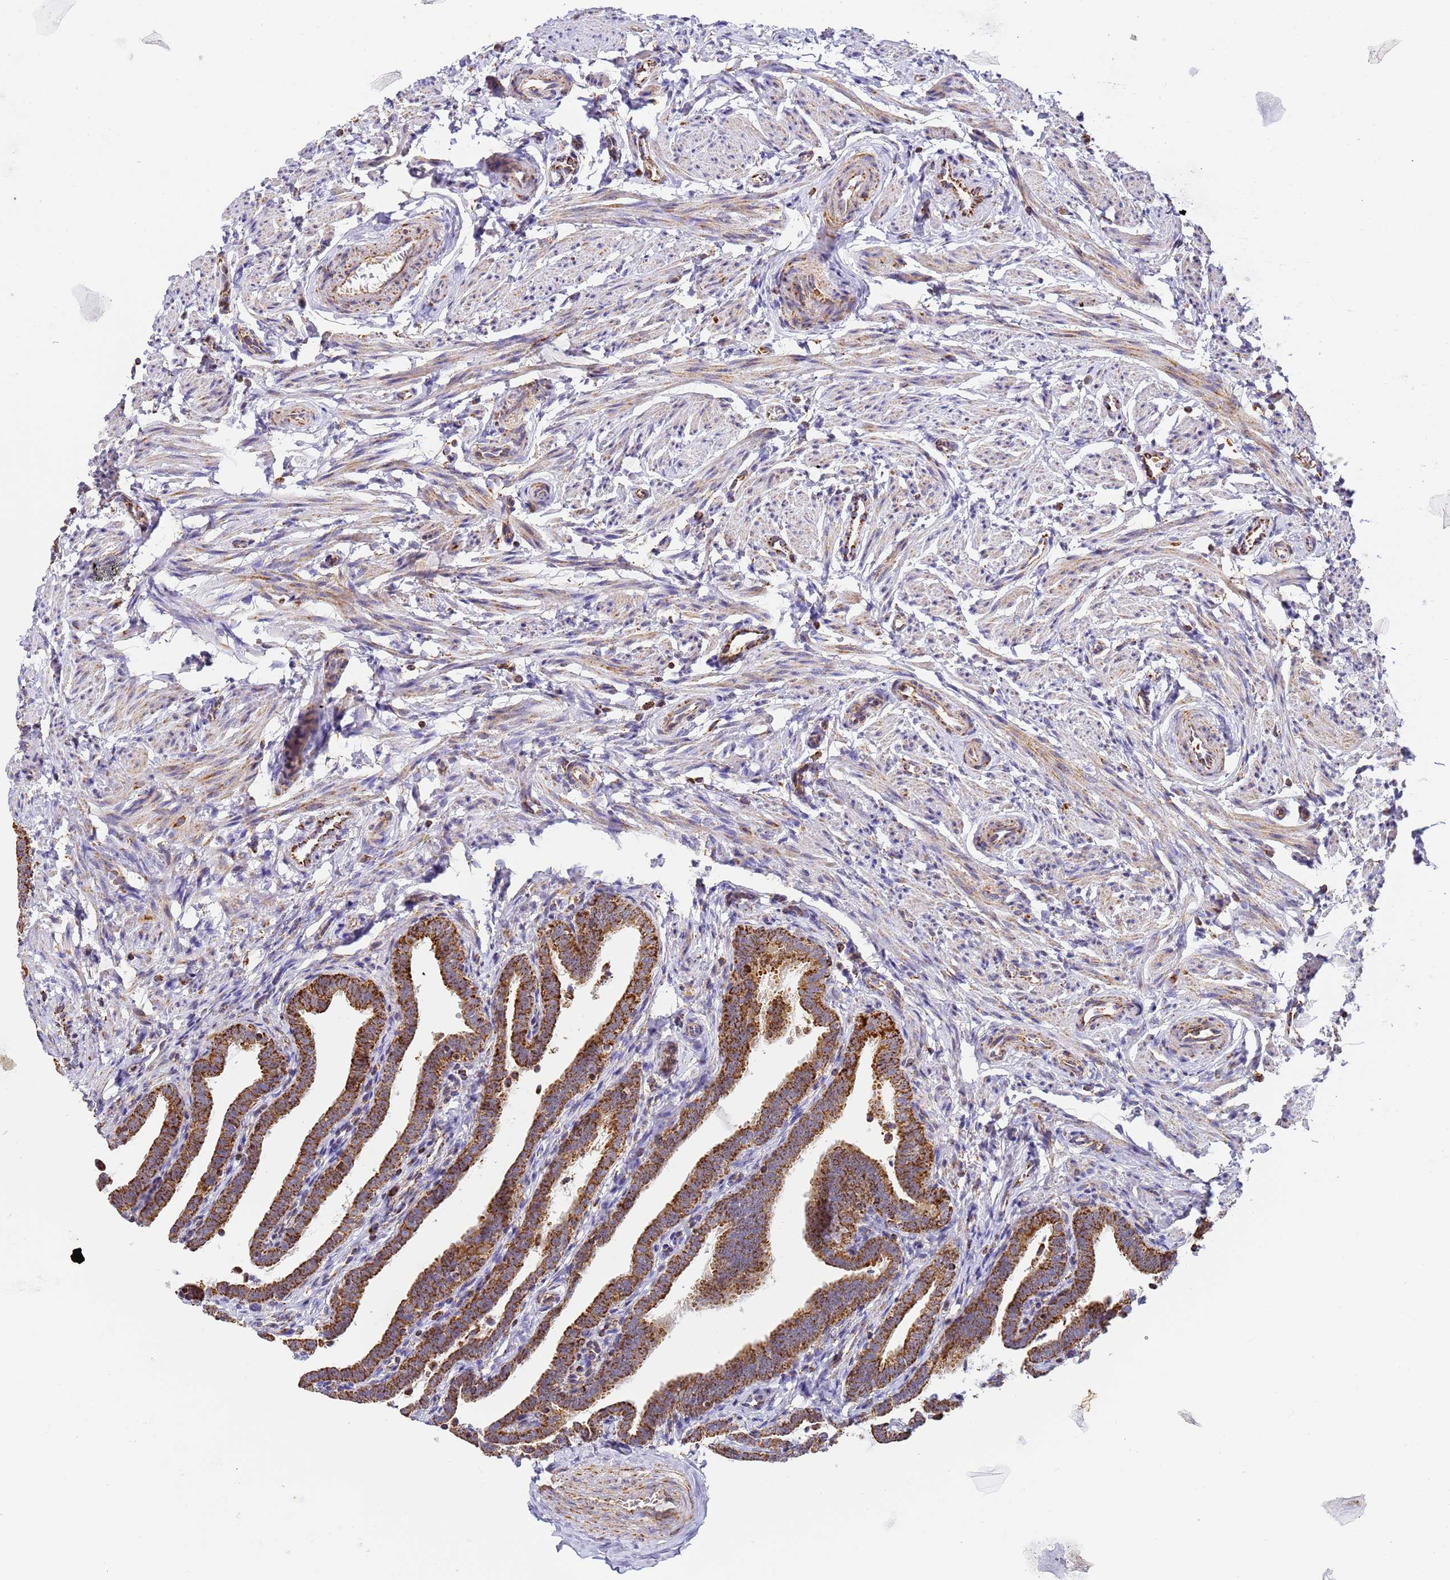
{"staining": {"intensity": "strong", "quantity": ">75%", "location": "cytoplasmic/membranous"}, "tissue": "fallopian tube", "cell_type": "Glandular cells", "image_type": "normal", "snomed": [{"axis": "morphology", "description": "Normal tissue, NOS"}, {"axis": "topography", "description": "Fallopian tube"}], "caption": "Brown immunohistochemical staining in unremarkable human fallopian tube displays strong cytoplasmic/membranous staining in approximately >75% of glandular cells.", "gene": "FRG2B", "patient": {"sex": "female", "age": 36}}